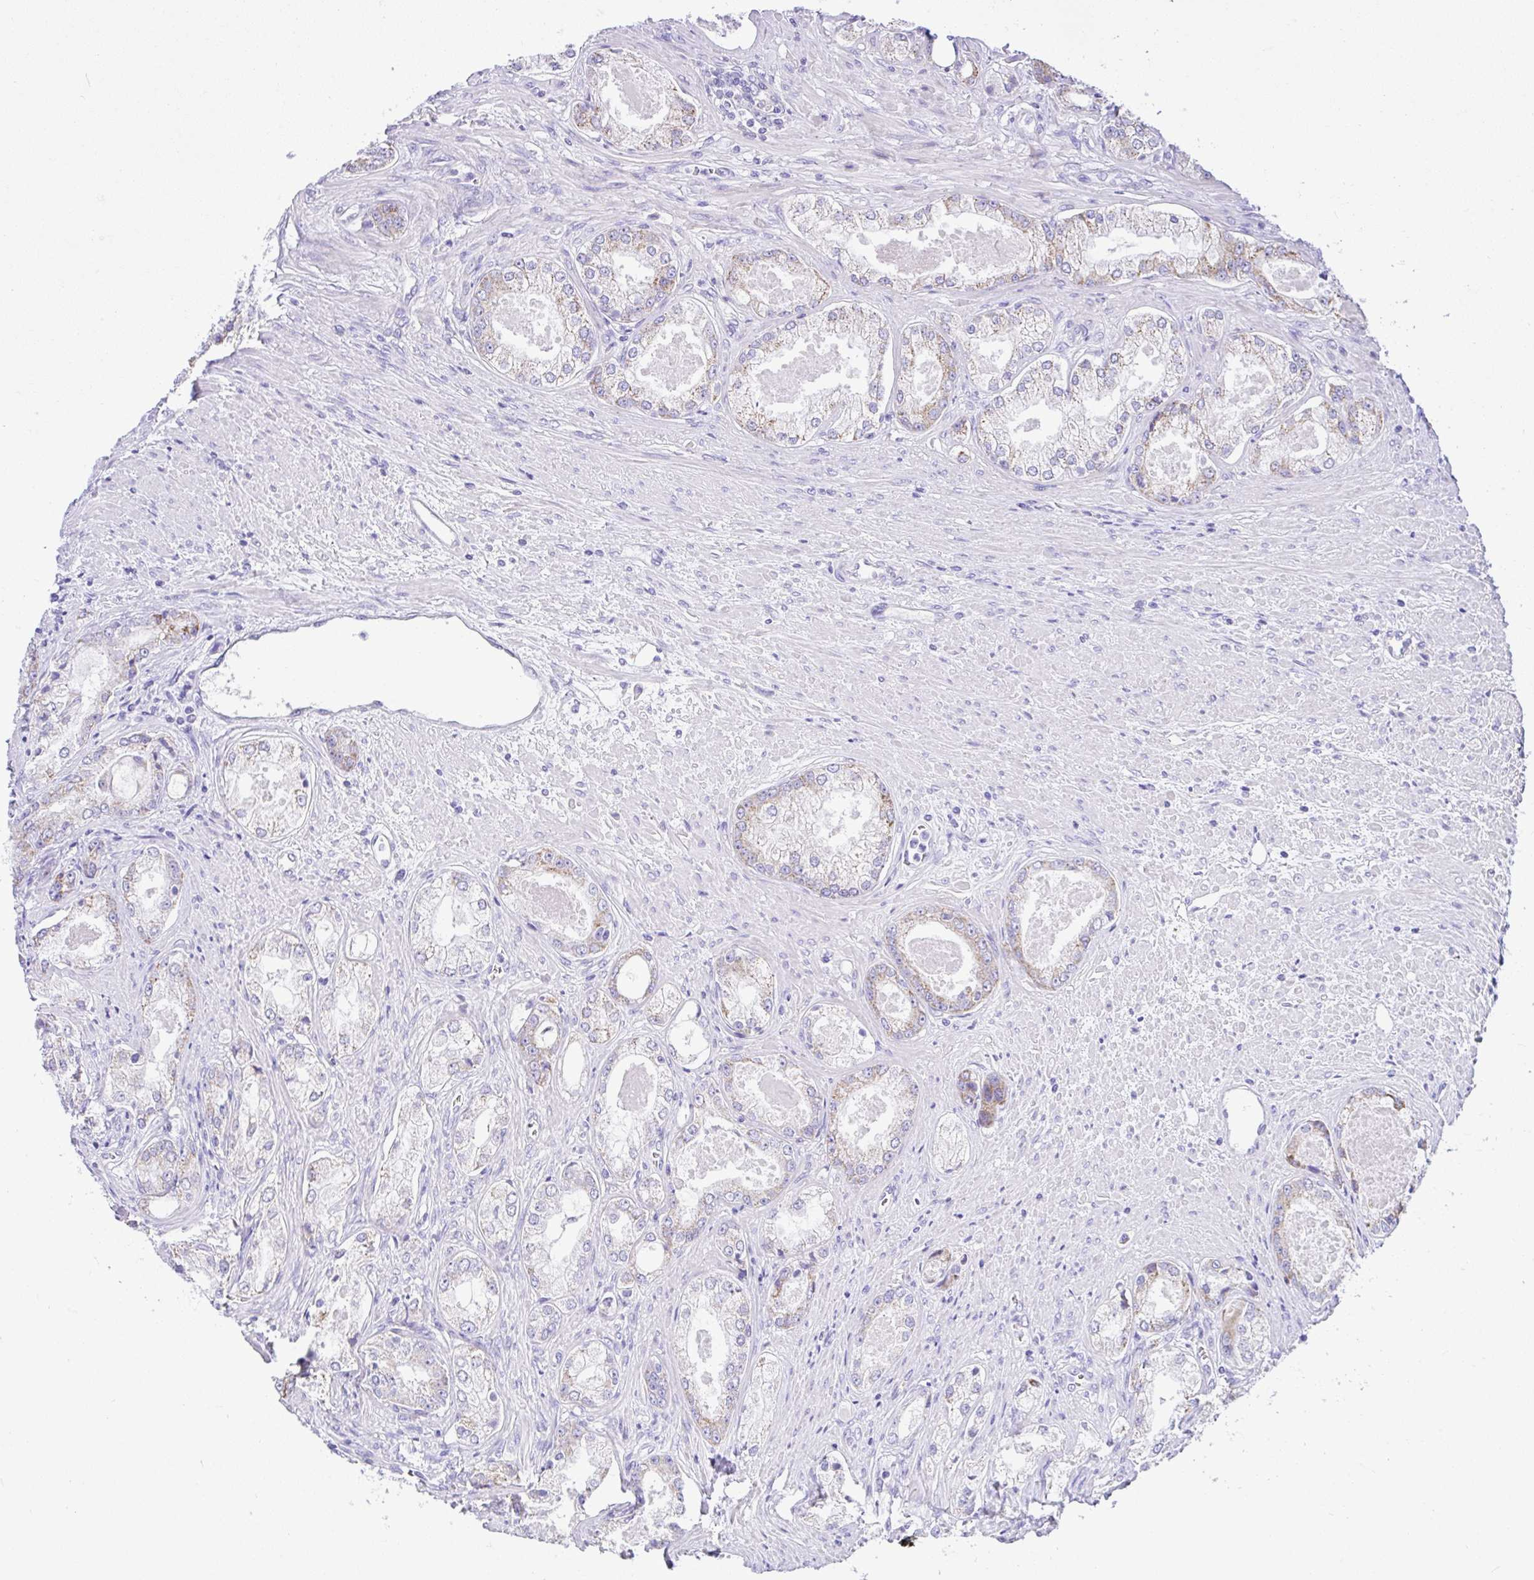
{"staining": {"intensity": "weak", "quantity": "<25%", "location": "cytoplasmic/membranous"}, "tissue": "prostate cancer", "cell_type": "Tumor cells", "image_type": "cancer", "snomed": [{"axis": "morphology", "description": "Adenocarcinoma, Low grade"}, {"axis": "topography", "description": "Prostate"}], "caption": "High power microscopy histopathology image of an immunohistochemistry histopathology image of prostate cancer (adenocarcinoma (low-grade)), revealing no significant positivity in tumor cells.", "gene": "SLC13A1", "patient": {"sex": "male", "age": 68}}